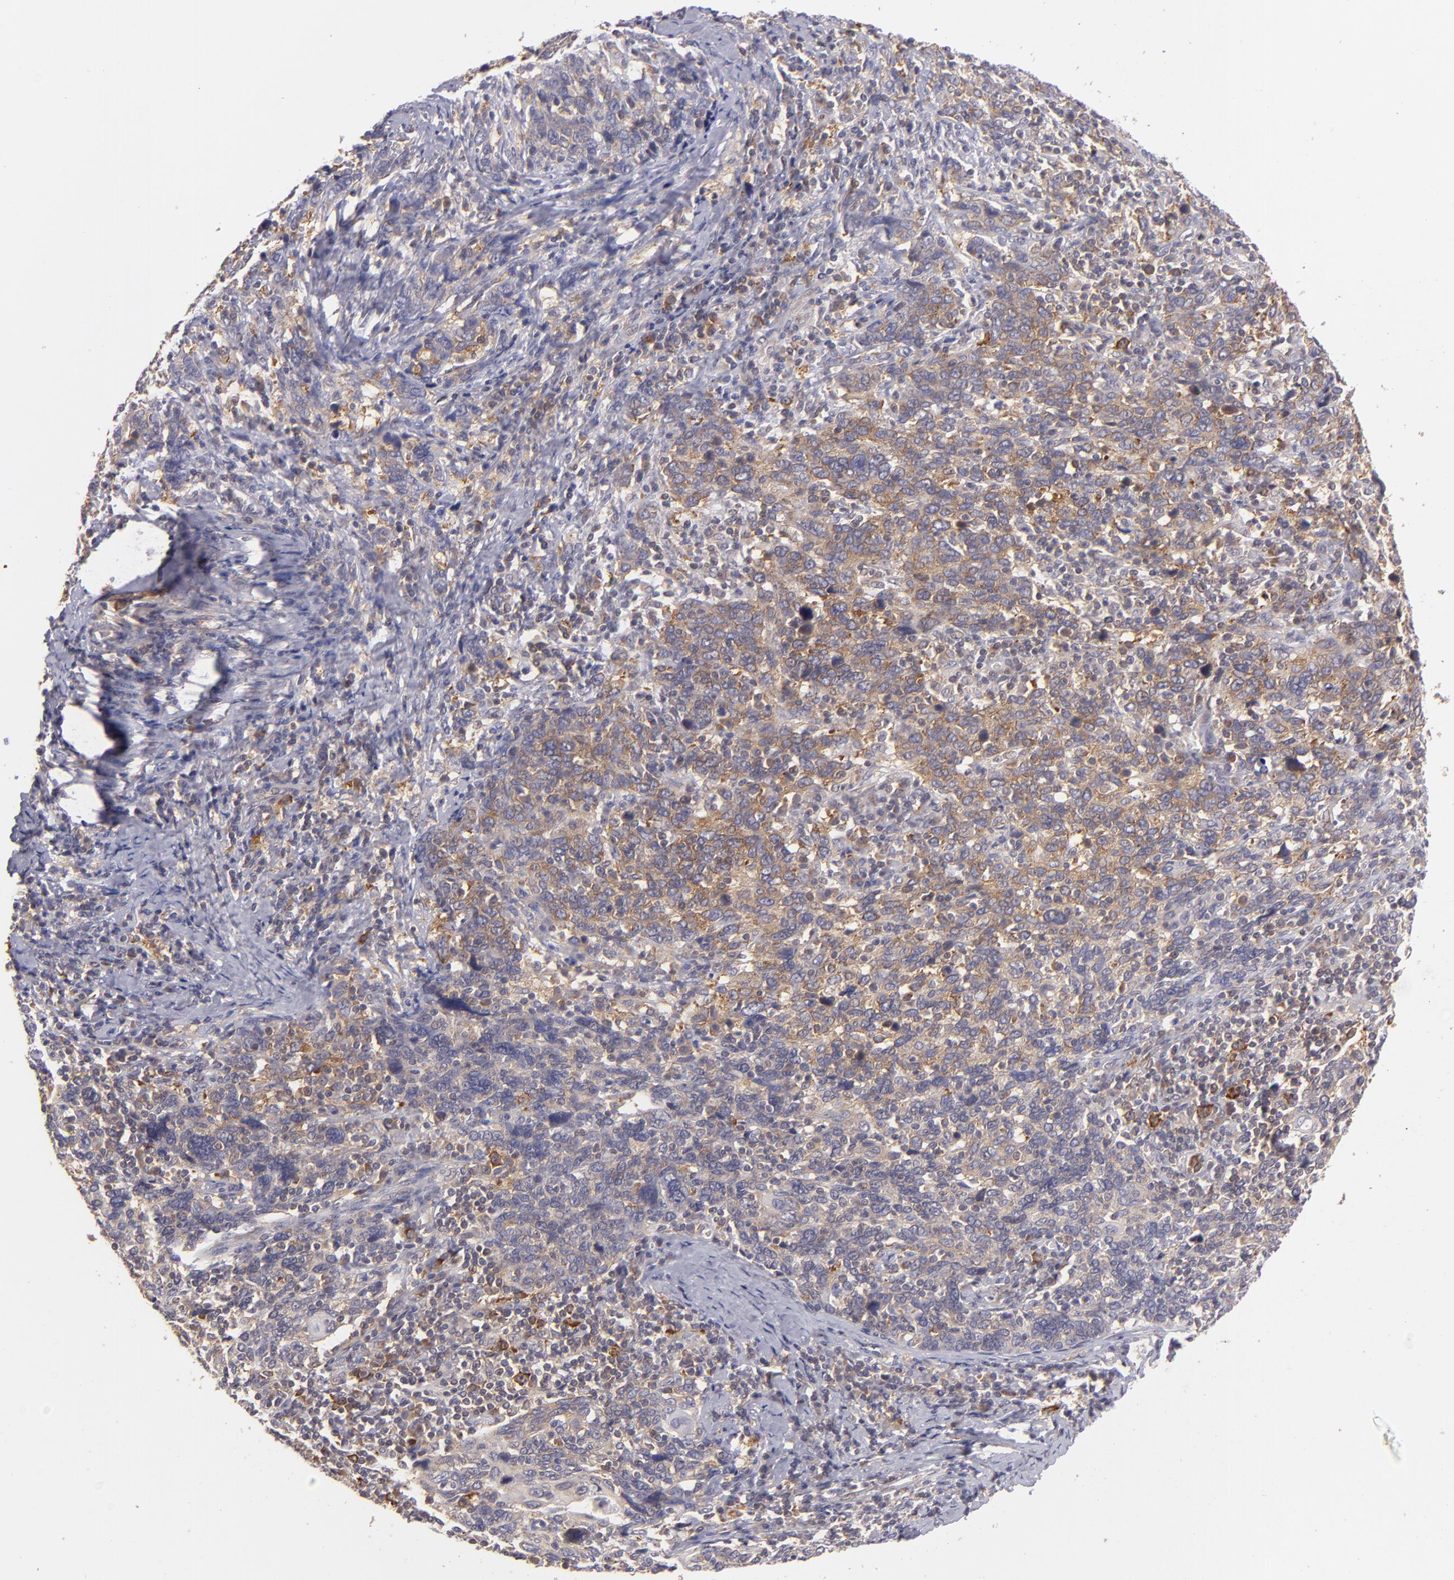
{"staining": {"intensity": "moderate", "quantity": ">75%", "location": "cytoplasmic/membranous"}, "tissue": "cervical cancer", "cell_type": "Tumor cells", "image_type": "cancer", "snomed": [{"axis": "morphology", "description": "Squamous cell carcinoma, NOS"}, {"axis": "topography", "description": "Cervix"}], "caption": "Protein expression analysis of cervical squamous cell carcinoma demonstrates moderate cytoplasmic/membranous positivity in about >75% of tumor cells.", "gene": "PTPN13", "patient": {"sex": "female", "age": 41}}